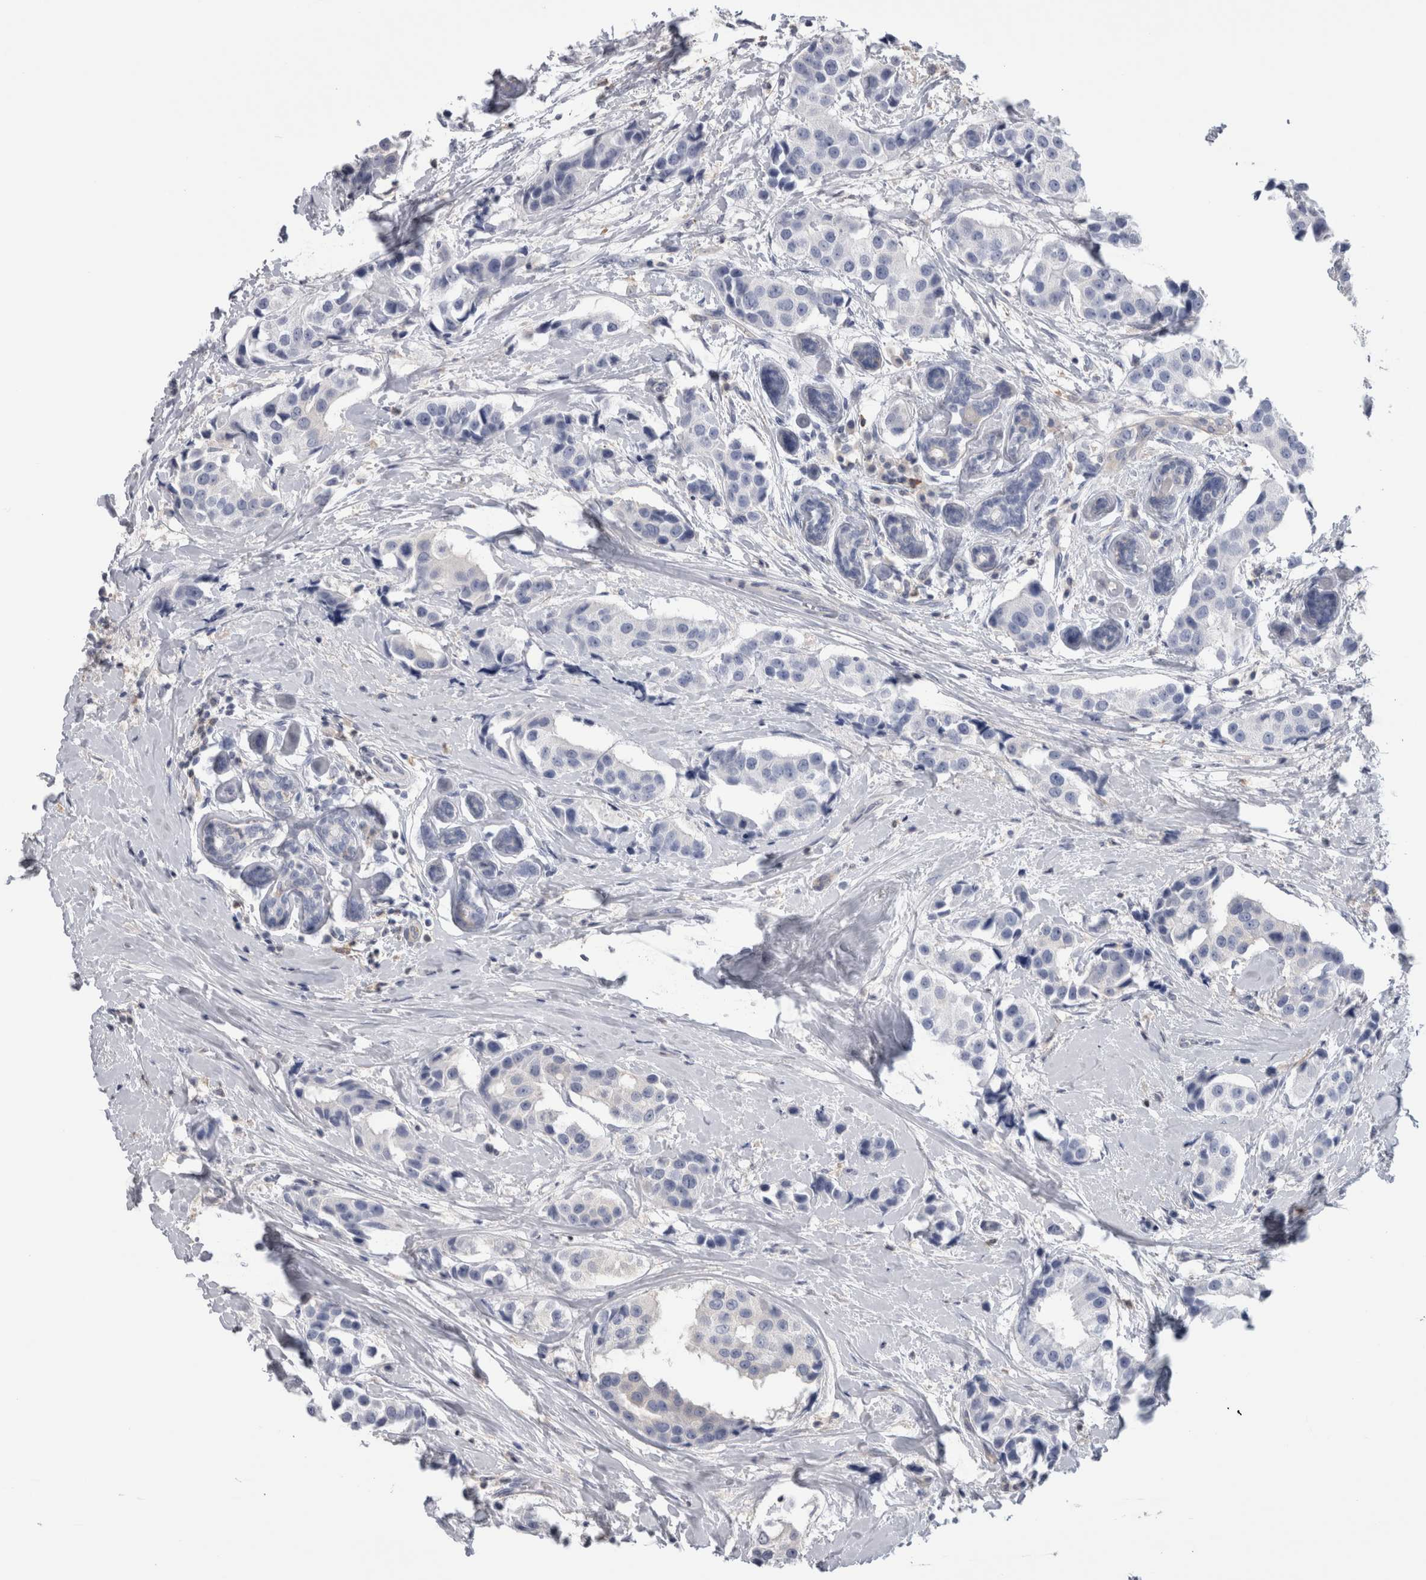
{"staining": {"intensity": "negative", "quantity": "none", "location": "none"}, "tissue": "breast cancer", "cell_type": "Tumor cells", "image_type": "cancer", "snomed": [{"axis": "morphology", "description": "Normal tissue, NOS"}, {"axis": "morphology", "description": "Duct carcinoma"}, {"axis": "topography", "description": "Breast"}], "caption": "High power microscopy photomicrograph of an immunohistochemistry photomicrograph of breast infiltrating ductal carcinoma, revealing no significant positivity in tumor cells.", "gene": "SCRN1", "patient": {"sex": "female", "age": 39}}